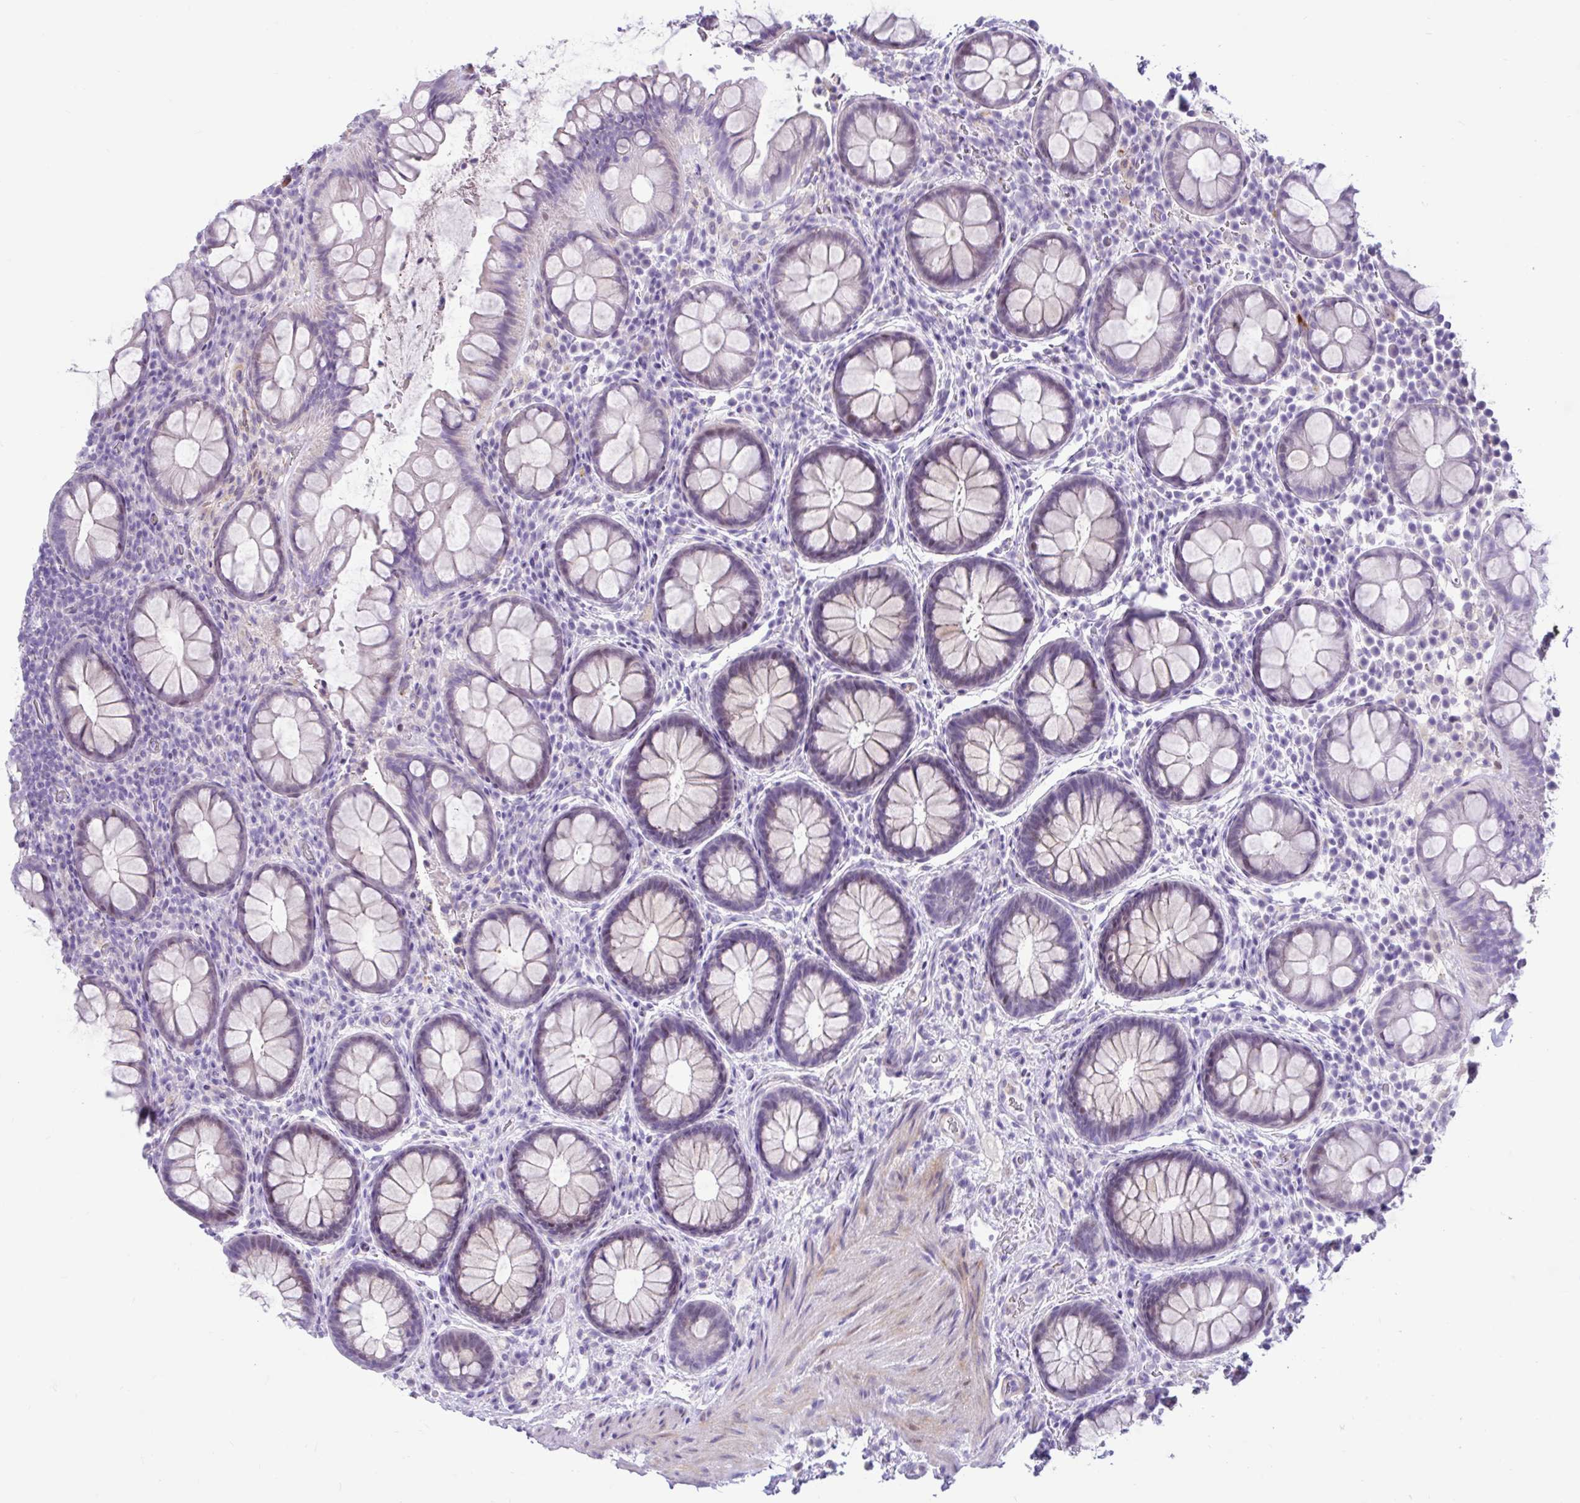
{"staining": {"intensity": "weak", "quantity": "<25%", "location": "cytoplasmic/membranous,nuclear"}, "tissue": "rectum", "cell_type": "Glandular cells", "image_type": "normal", "snomed": [{"axis": "morphology", "description": "Normal tissue, NOS"}, {"axis": "topography", "description": "Rectum"}], "caption": "High power microscopy image of an immunohistochemistry micrograph of benign rectum, revealing no significant staining in glandular cells.", "gene": "NHLH2", "patient": {"sex": "female", "age": 69}}